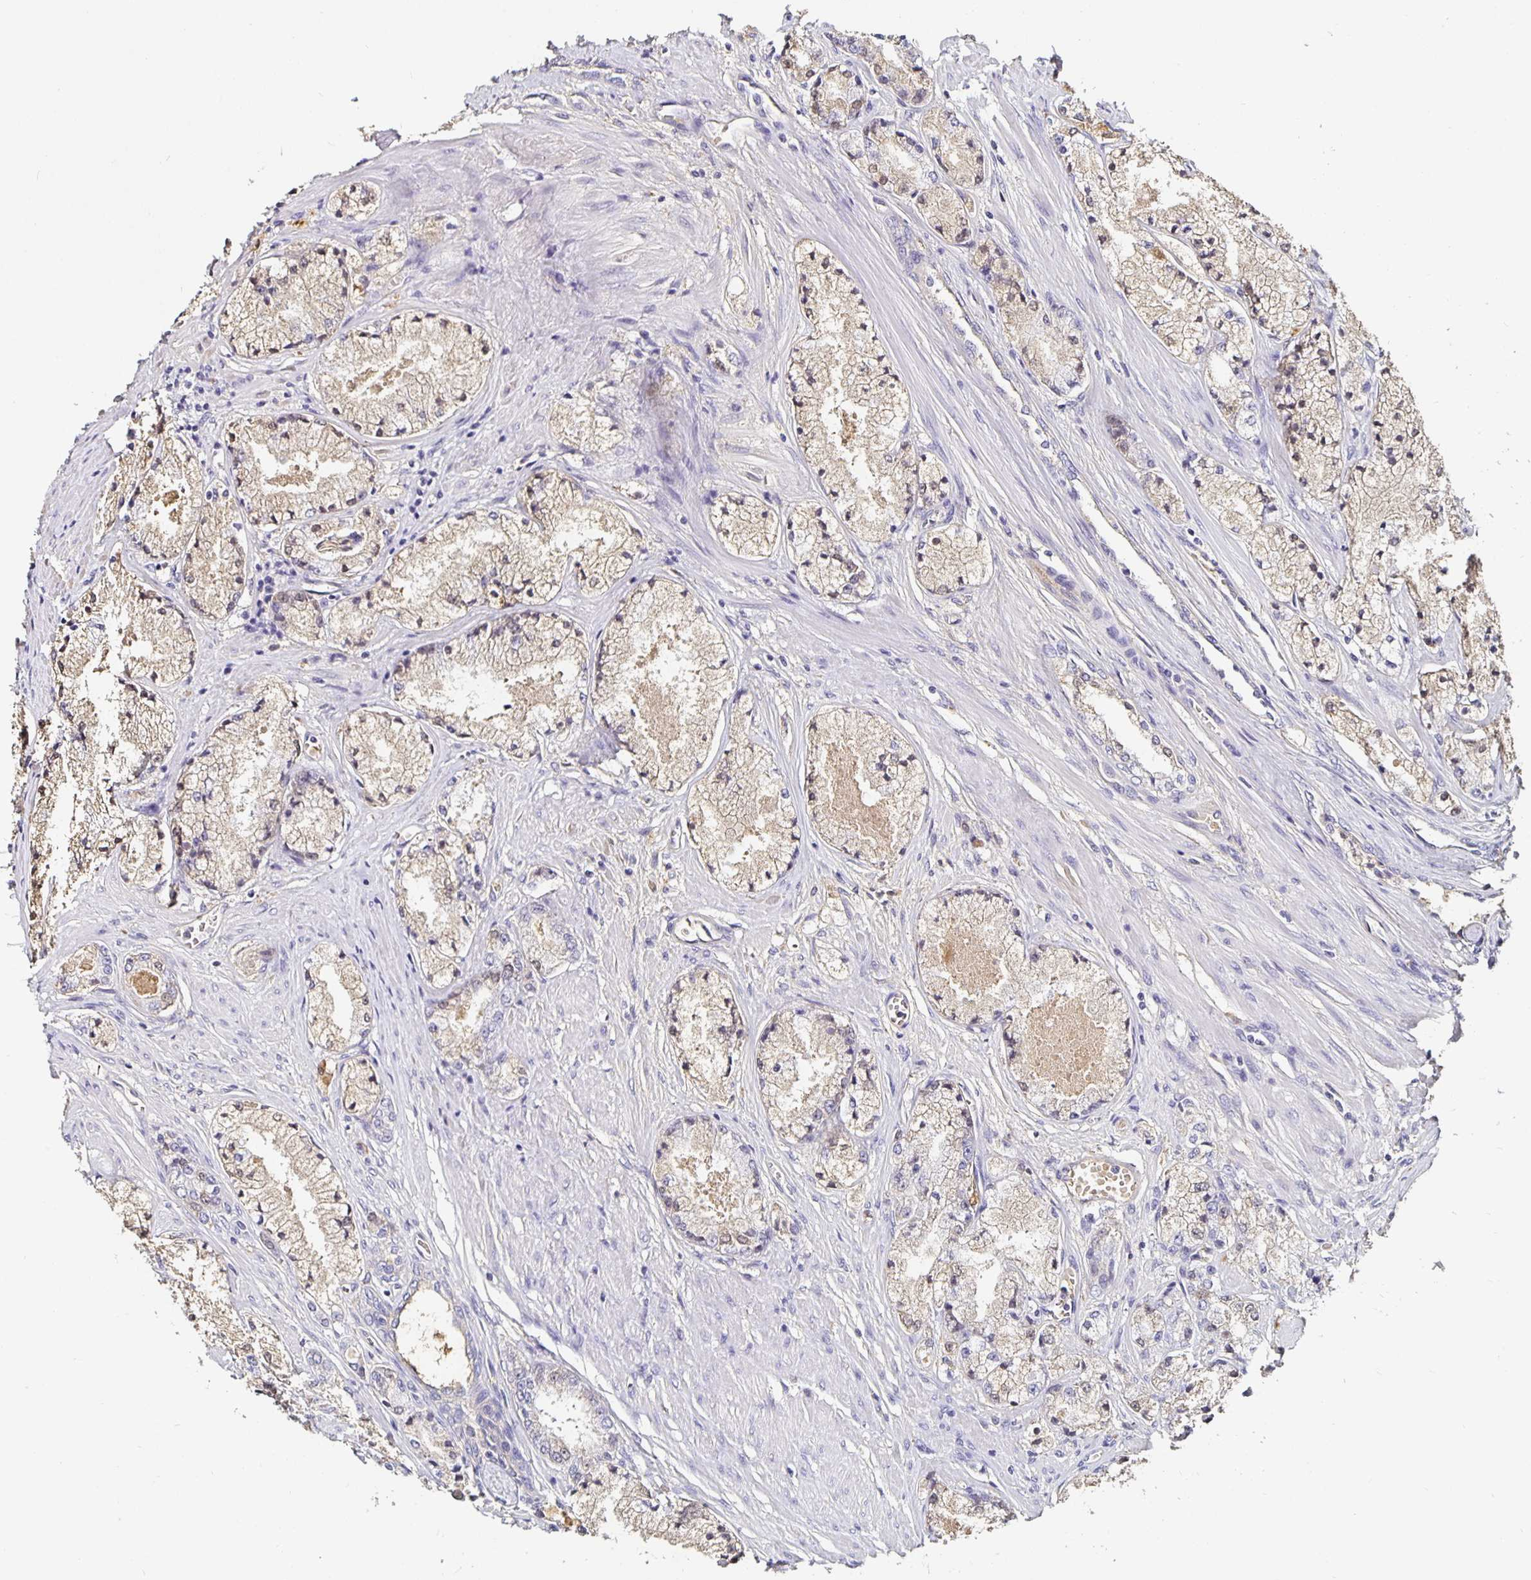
{"staining": {"intensity": "weak", "quantity": ">75%", "location": "cytoplasmic/membranous"}, "tissue": "prostate cancer", "cell_type": "Tumor cells", "image_type": "cancer", "snomed": [{"axis": "morphology", "description": "Adenocarcinoma, High grade"}, {"axis": "topography", "description": "Prostate"}], "caption": "Human high-grade adenocarcinoma (prostate) stained for a protein (brown) shows weak cytoplasmic/membranous positive staining in about >75% of tumor cells.", "gene": "TTR", "patient": {"sex": "male", "age": 63}}